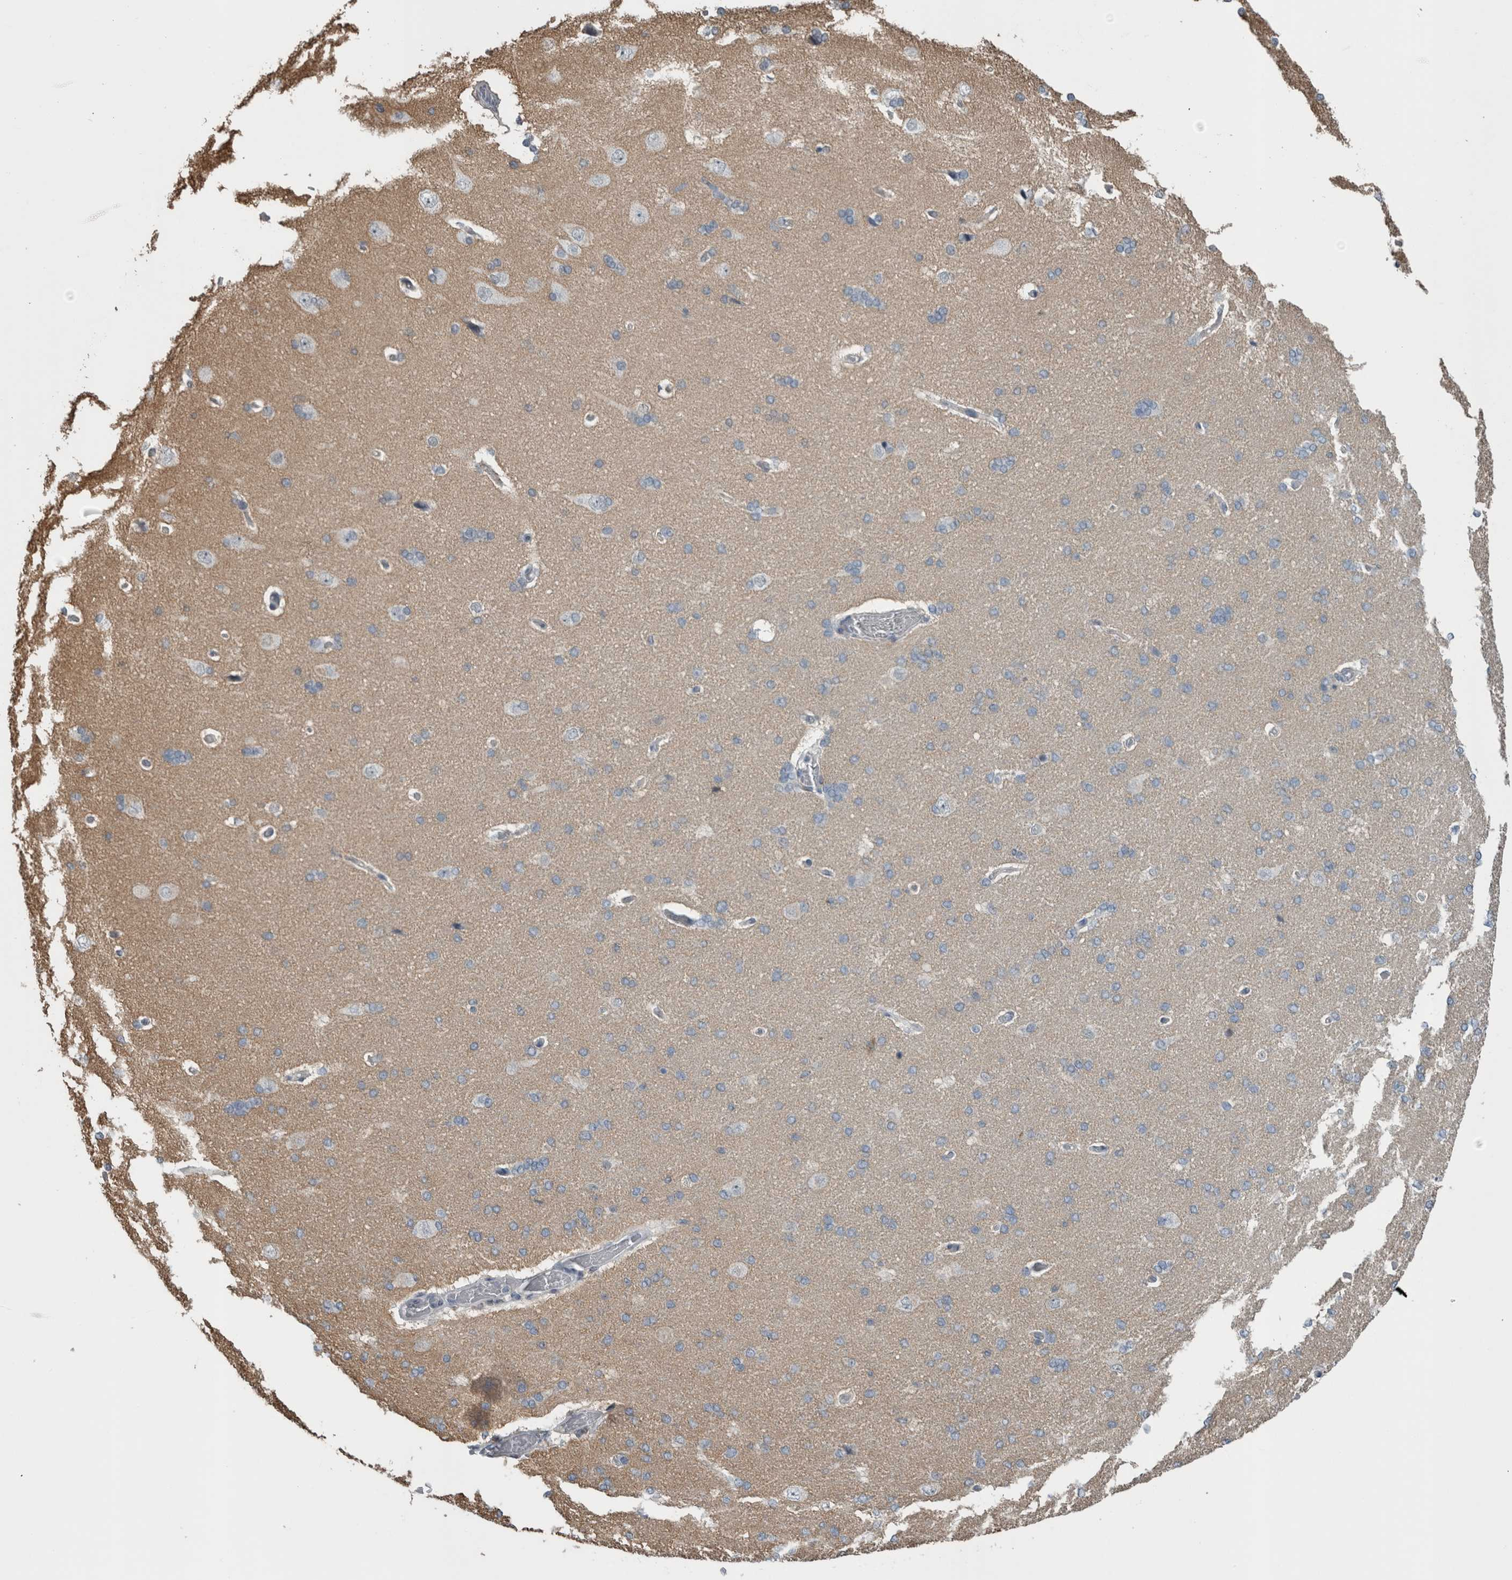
{"staining": {"intensity": "negative", "quantity": "none", "location": "none"}, "tissue": "cerebral cortex", "cell_type": "Endothelial cells", "image_type": "normal", "snomed": [{"axis": "morphology", "description": "Normal tissue, NOS"}, {"axis": "topography", "description": "Cerebral cortex"}], "caption": "Immunohistochemistry histopathology image of unremarkable cerebral cortex: cerebral cortex stained with DAB exhibits no significant protein staining in endothelial cells.", "gene": "ACSF2", "patient": {"sex": "male", "age": 62}}